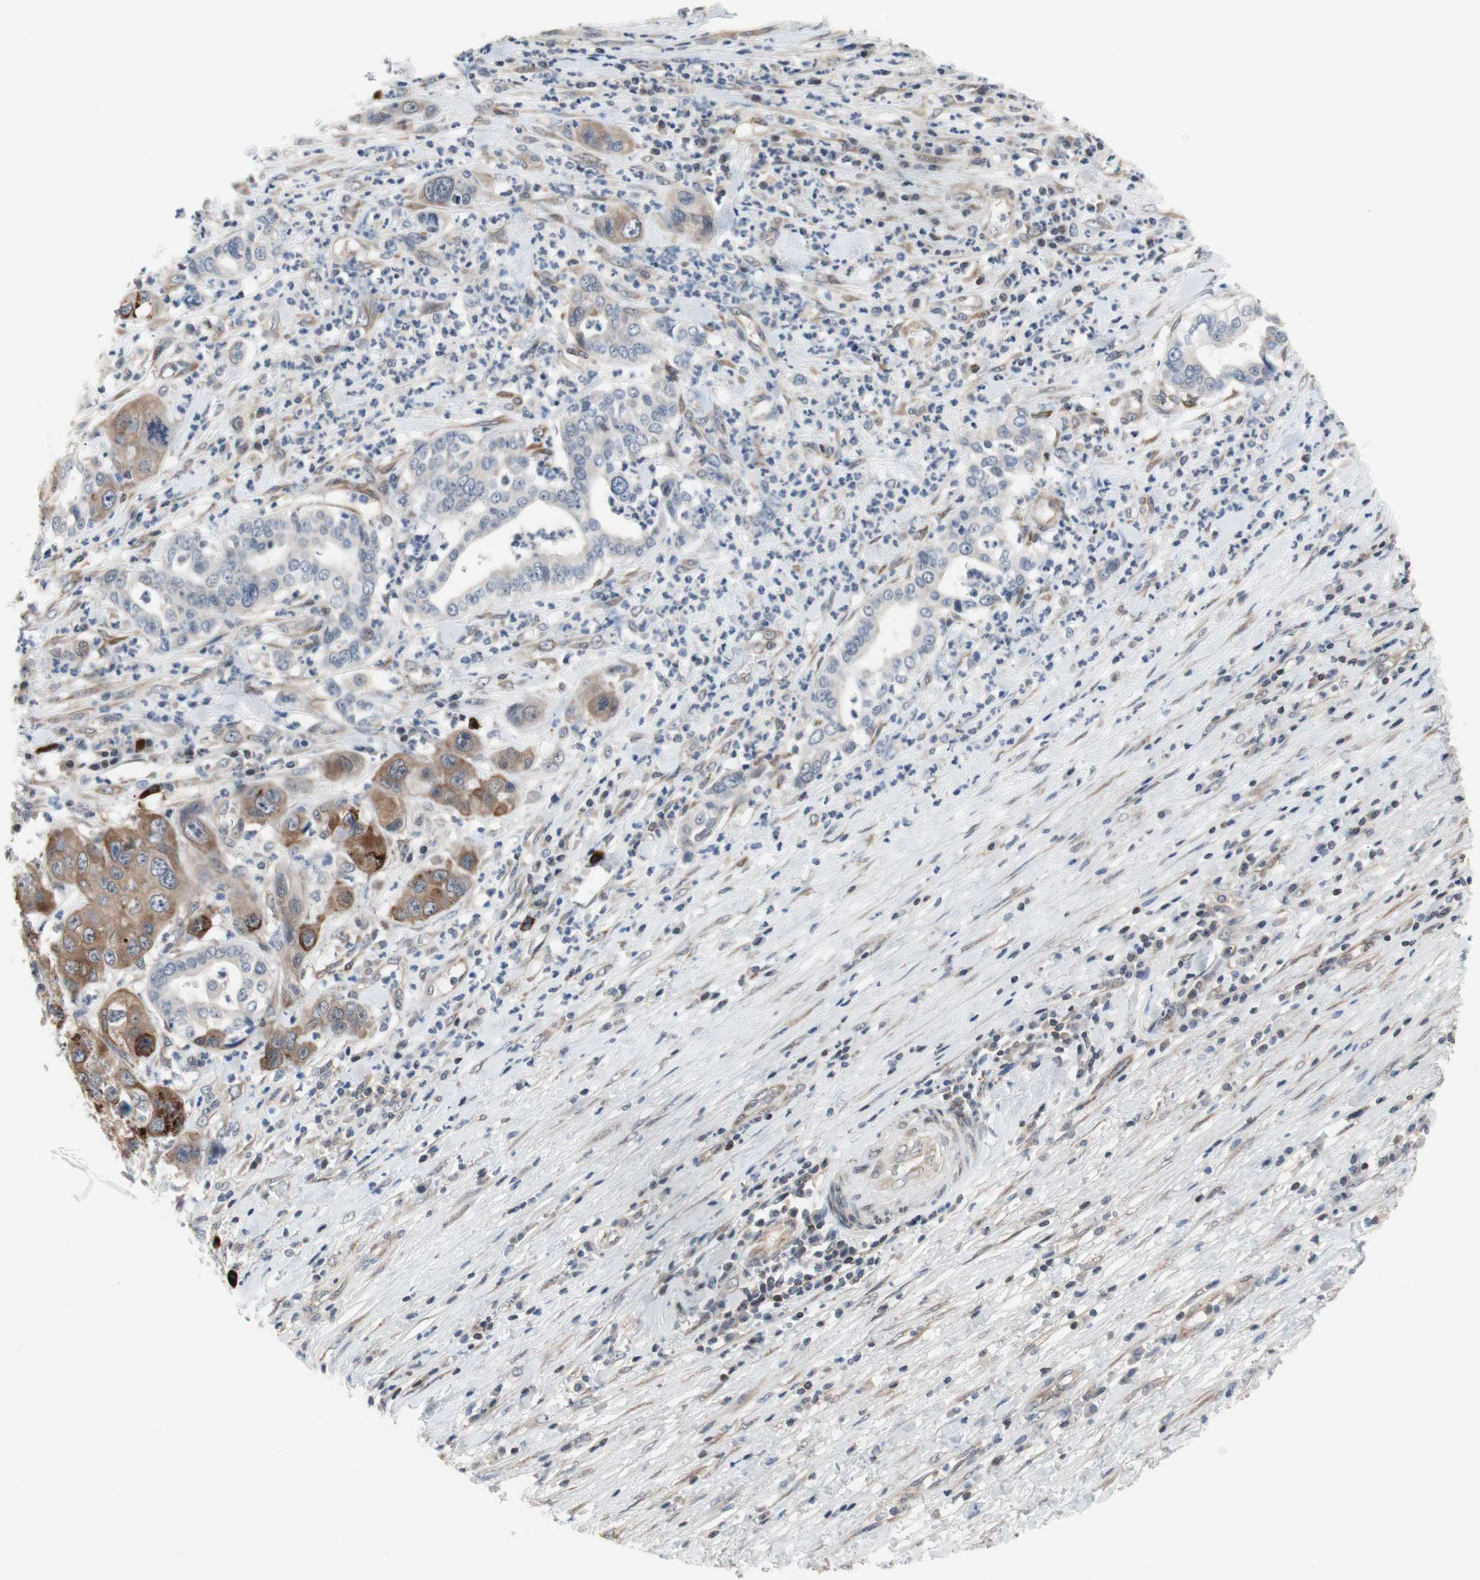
{"staining": {"intensity": "moderate", "quantity": "<25%", "location": "cytoplasmic/membranous"}, "tissue": "liver cancer", "cell_type": "Tumor cells", "image_type": "cancer", "snomed": [{"axis": "morphology", "description": "Cholangiocarcinoma"}, {"axis": "topography", "description": "Liver"}], "caption": "This photomicrograph demonstrates liver cholangiocarcinoma stained with immunohistochemistry to label a protein in brown. The cytoplasmic/membranous of tumor cells show moderate positivity for the protein. Nuclei are counter-stained blue.", "gene": "ZNF512B", "patient": {"sex": "female", "age": 61}}